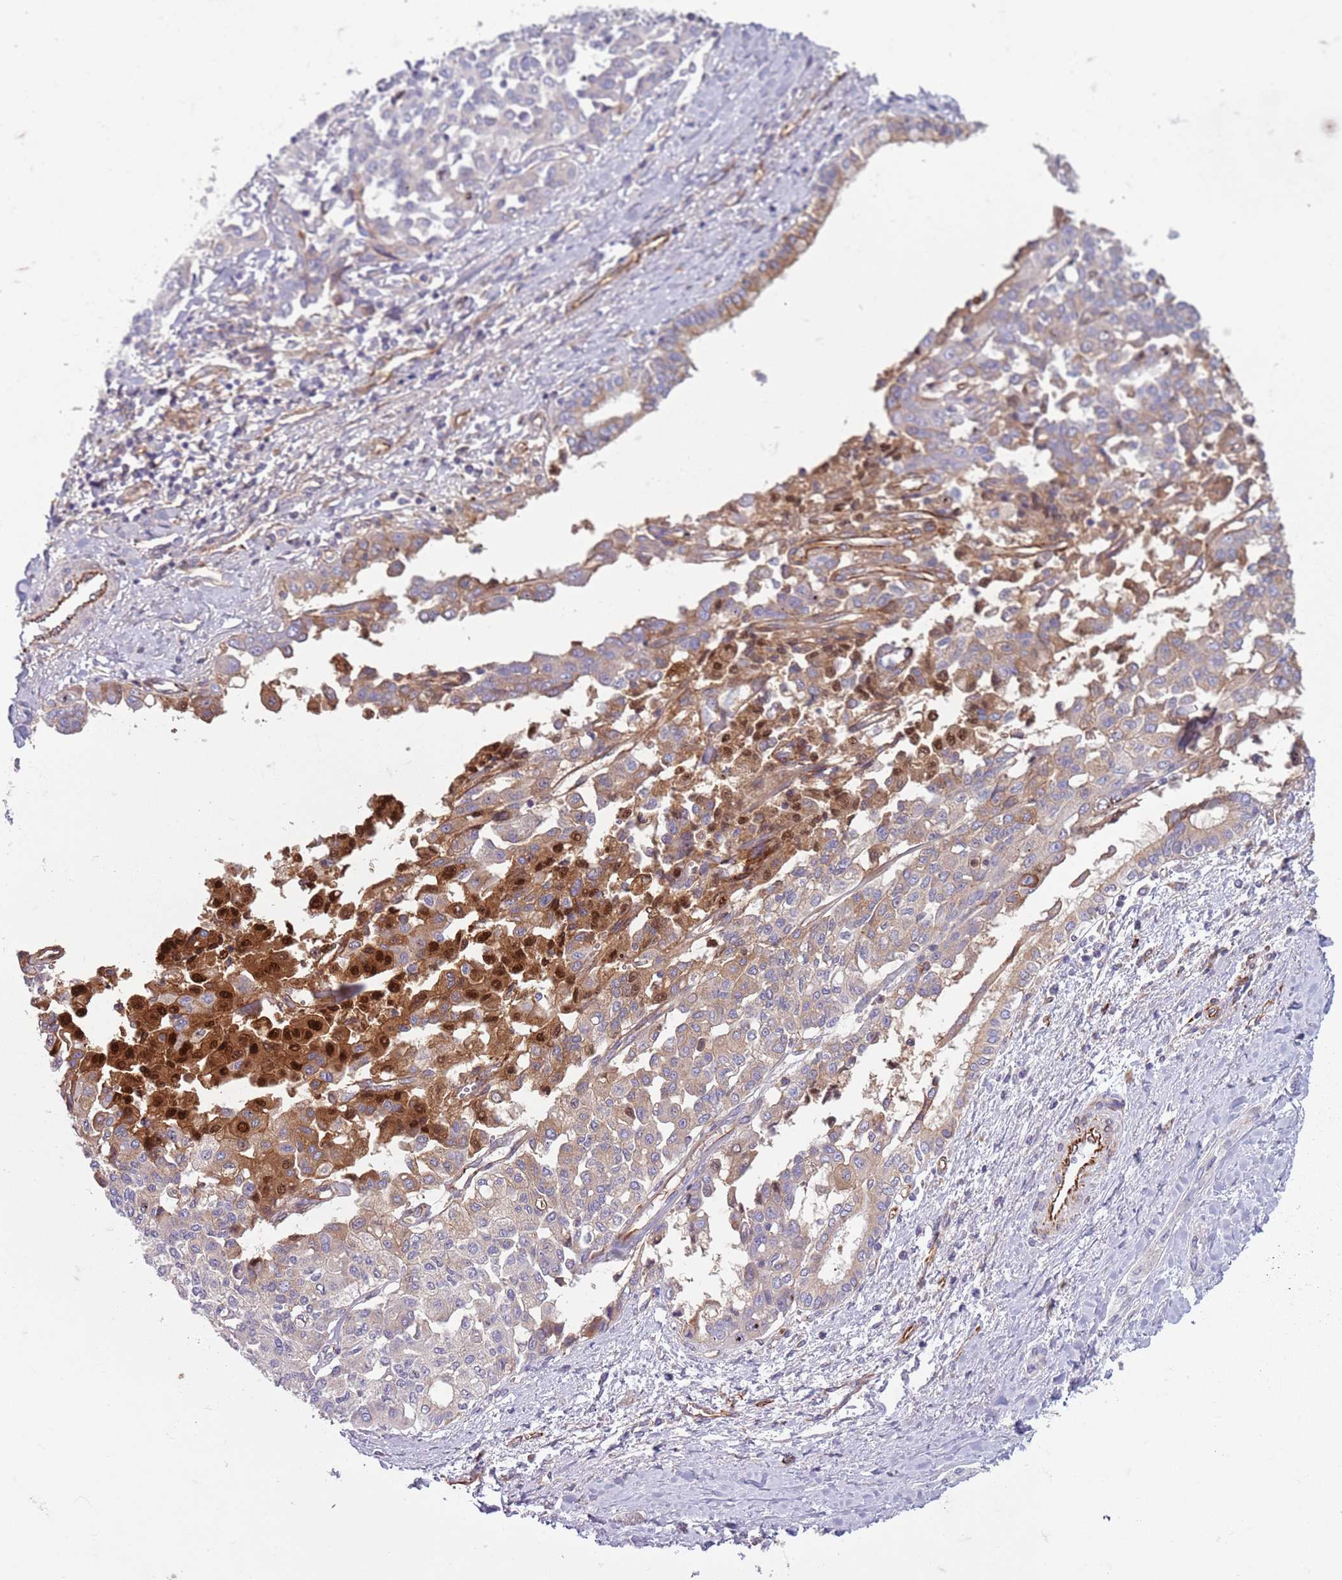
{"staining": {"intensity": "strong", "quantity": "<25%", "location": "cytoplasmic/membranous,nuclear"}, "tissue": "liver cancer", "cell_type": "Tumor cells", "image_type": "cancer", "snomed": [{"axis": "morphology", "description": "Cholangiocarcinoma"}, {"axis": "topography", "description": "Liver"}], "caption": "There is medium levels of strong cytoplasmic/membranous and nuclear expression in tumor cells of liver cholangiocarcinoma, as demonstrated by immunohistochemical staining (brown color).", "gene": "TAS2R38", "patient": {"sex": "female", "age": 77}}